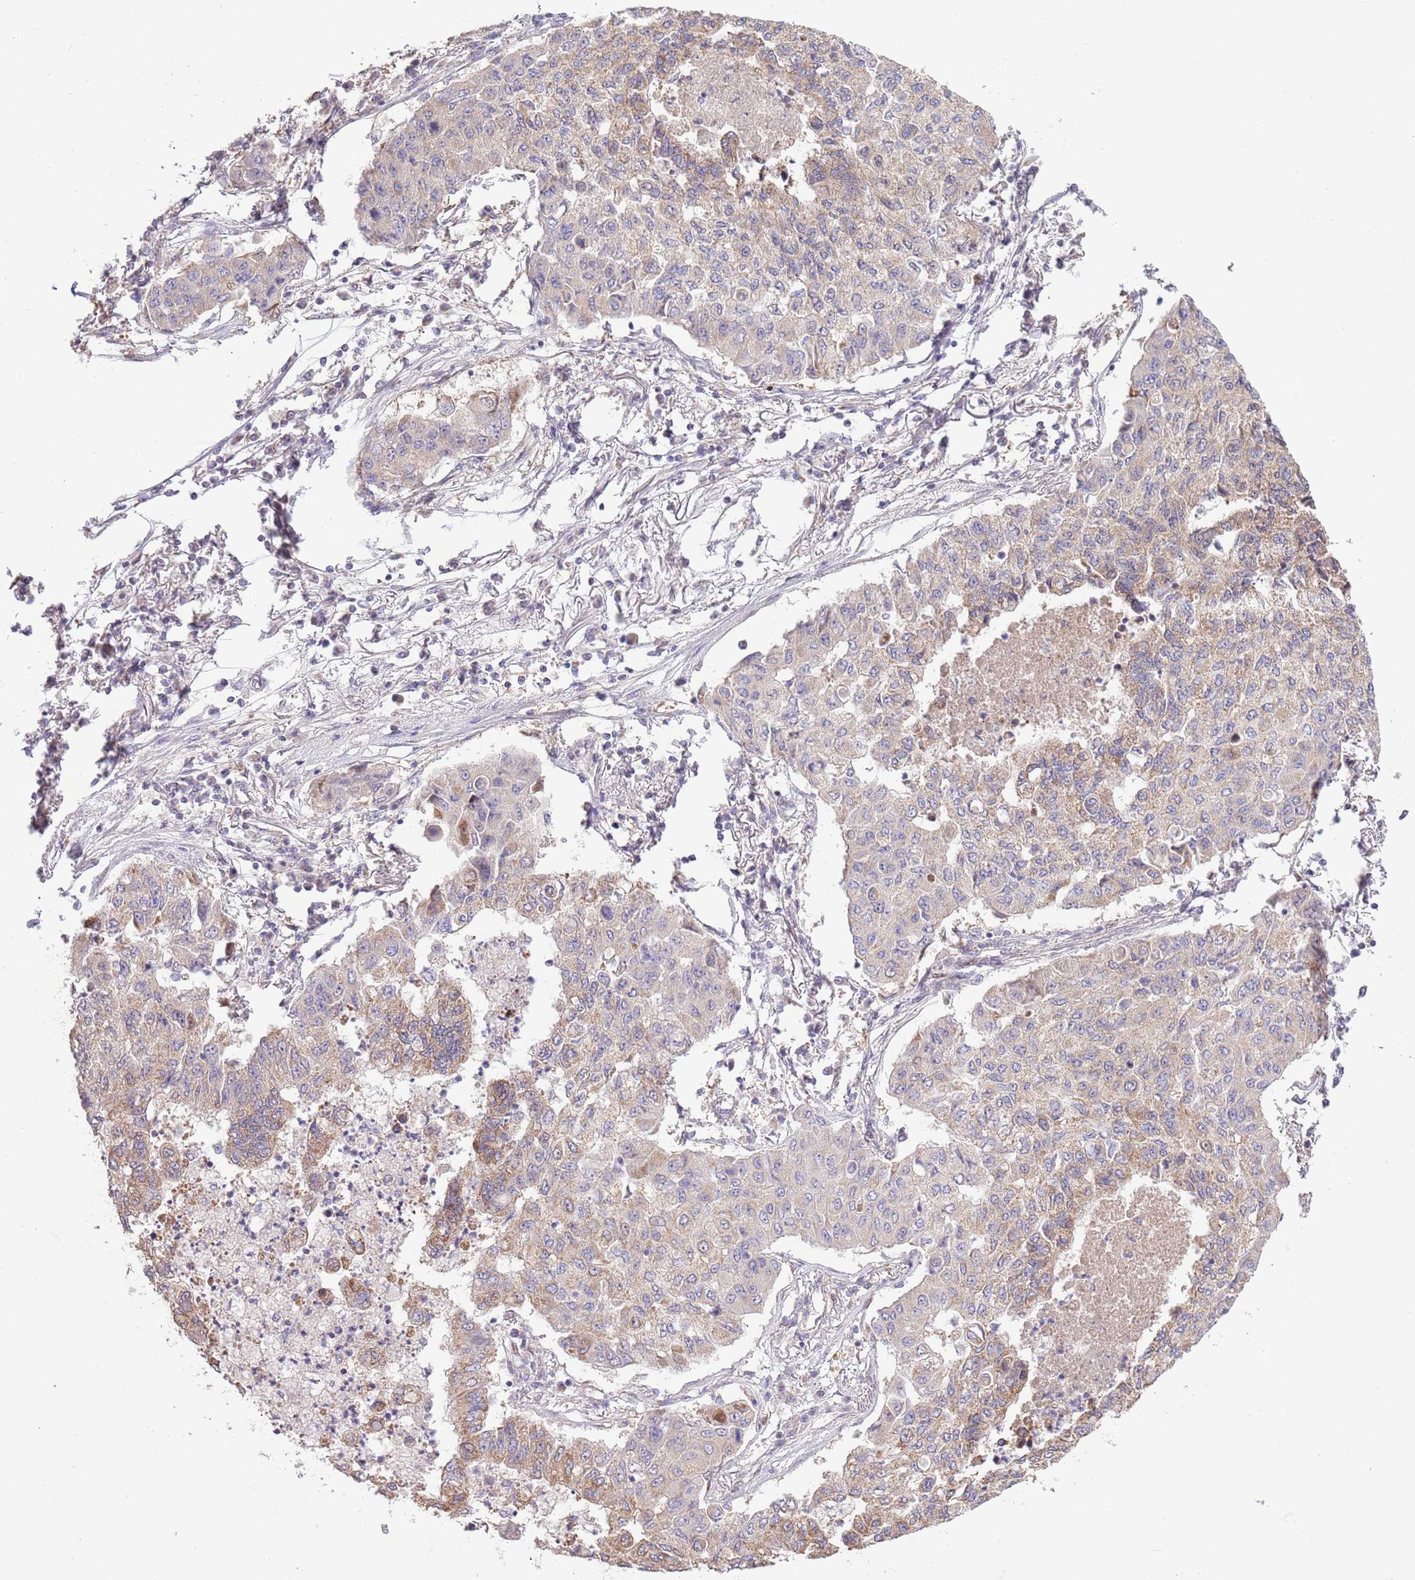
{"staining": {"intensity": "weak", "quantity": "<25%", "location": "cytoplasmic/membranous"}, "tissue": "lung cancer", "cell_type": "Tumor cells", "image_type": "cancer", "snomed": [{"axis": "morphology", "description": "Squamous cell carcinoma, NOS"}, {"axis": "topography", "description": "Lung"}], "caption": "A high-resolution histopathology image shows immunohistochemistry (IHC) staining of lung cancer, which displays no significant staining in tumor cells. (DAB (3,3'-diaminobenzidine) IHC, high magnification).", "gene": "ARL2BP", "patient": {"sex": "male", "age": 74}}